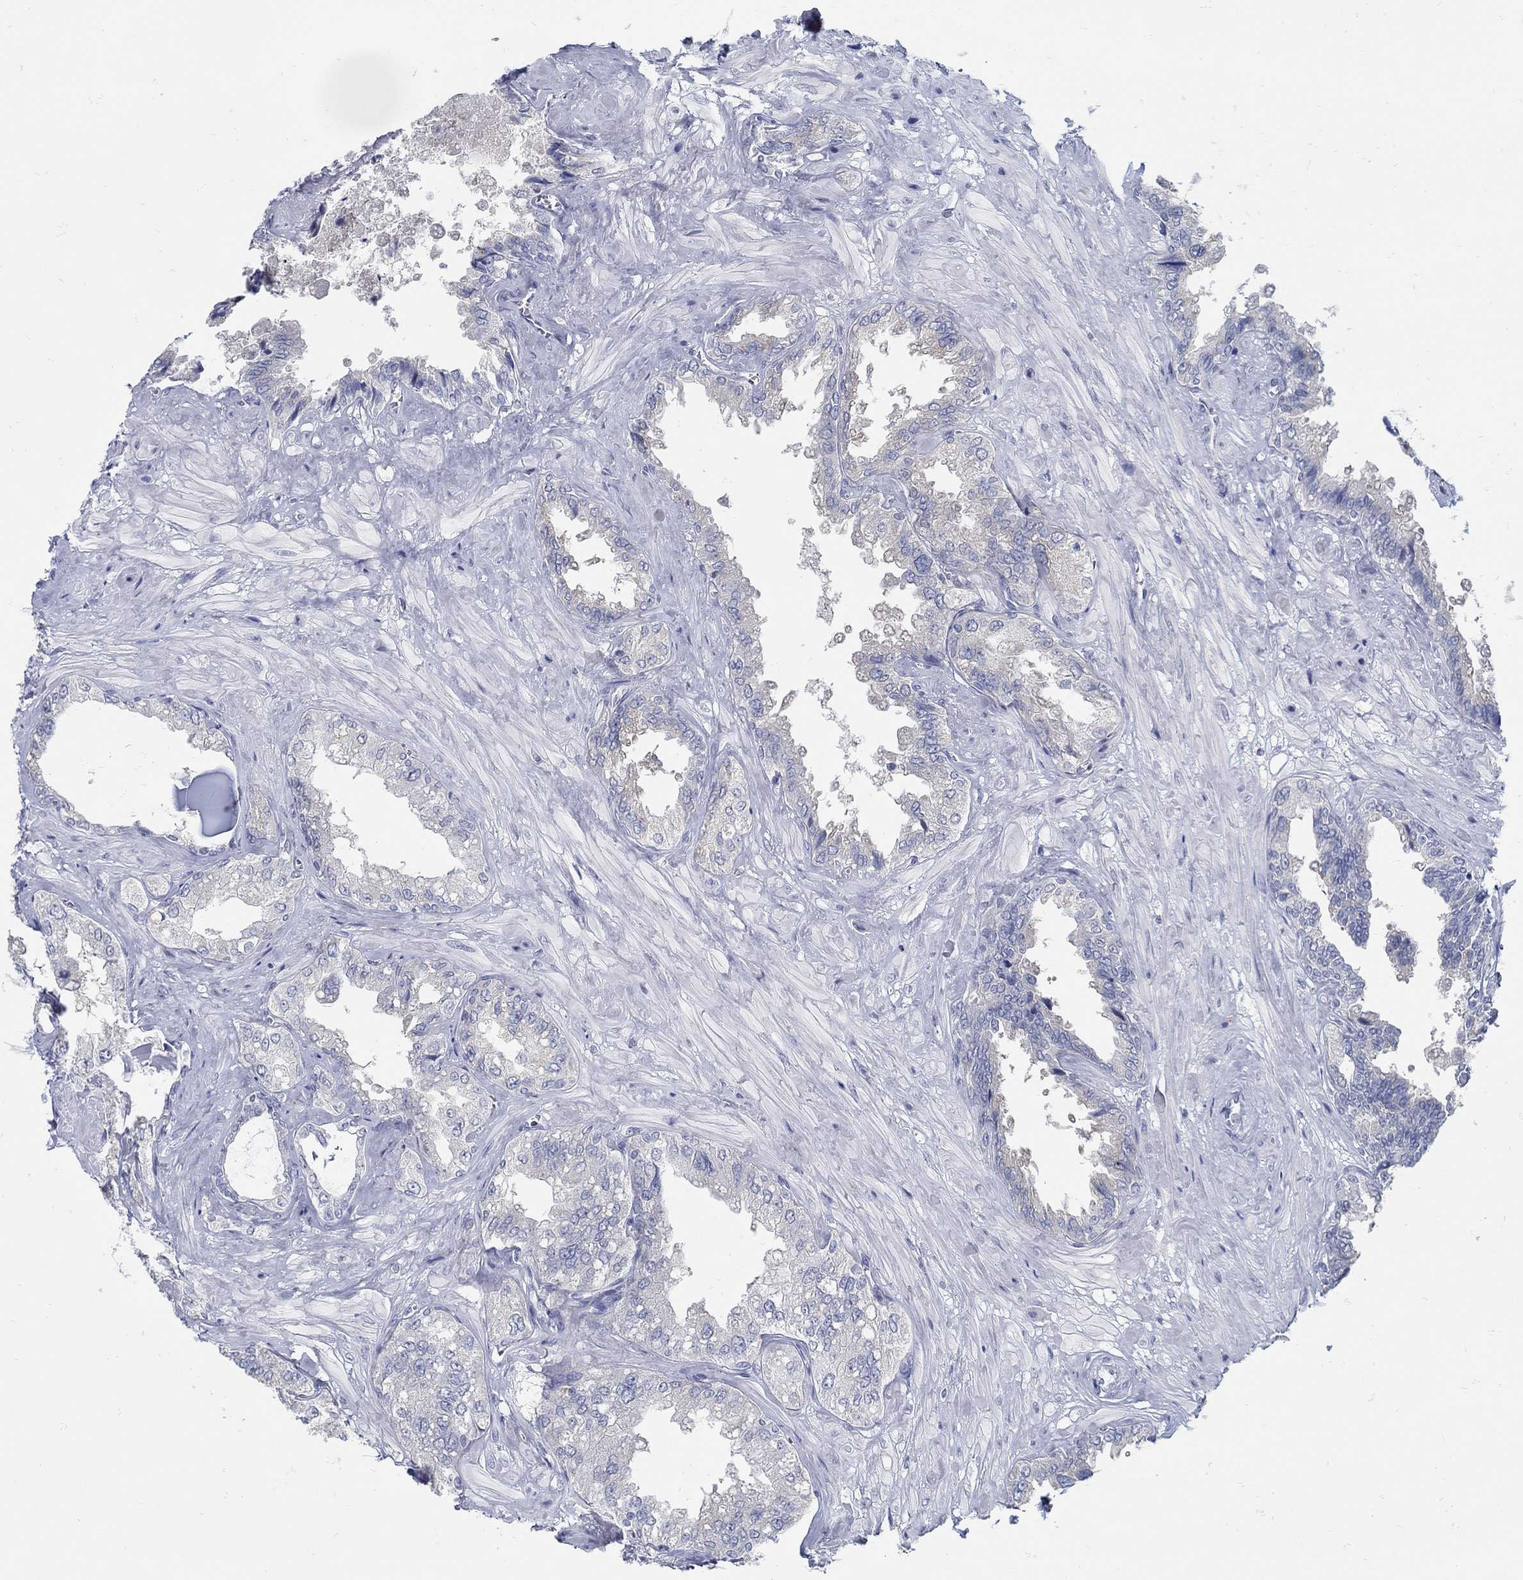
{"staining": {"intensity": "negative", "quantity": "none", "location": "none"}, "tissue": "seminal vesicle", "cell_type": "Glandular cells", "image_type": "normal", "snomed": [{"axis": "morphology", "description": "Normal tissue, NOS"}, {"axis": "topography", "description": "Seminal veicle"}], "caption": "The histopathology image reveals no significant staining in glandular cells of seminal vesicle. (Immunohistochemistry (ihc), brightfield microscopy, high magnification).", "gene": "ZFAND4", "patient": {"sex": "male", "age": 67}}